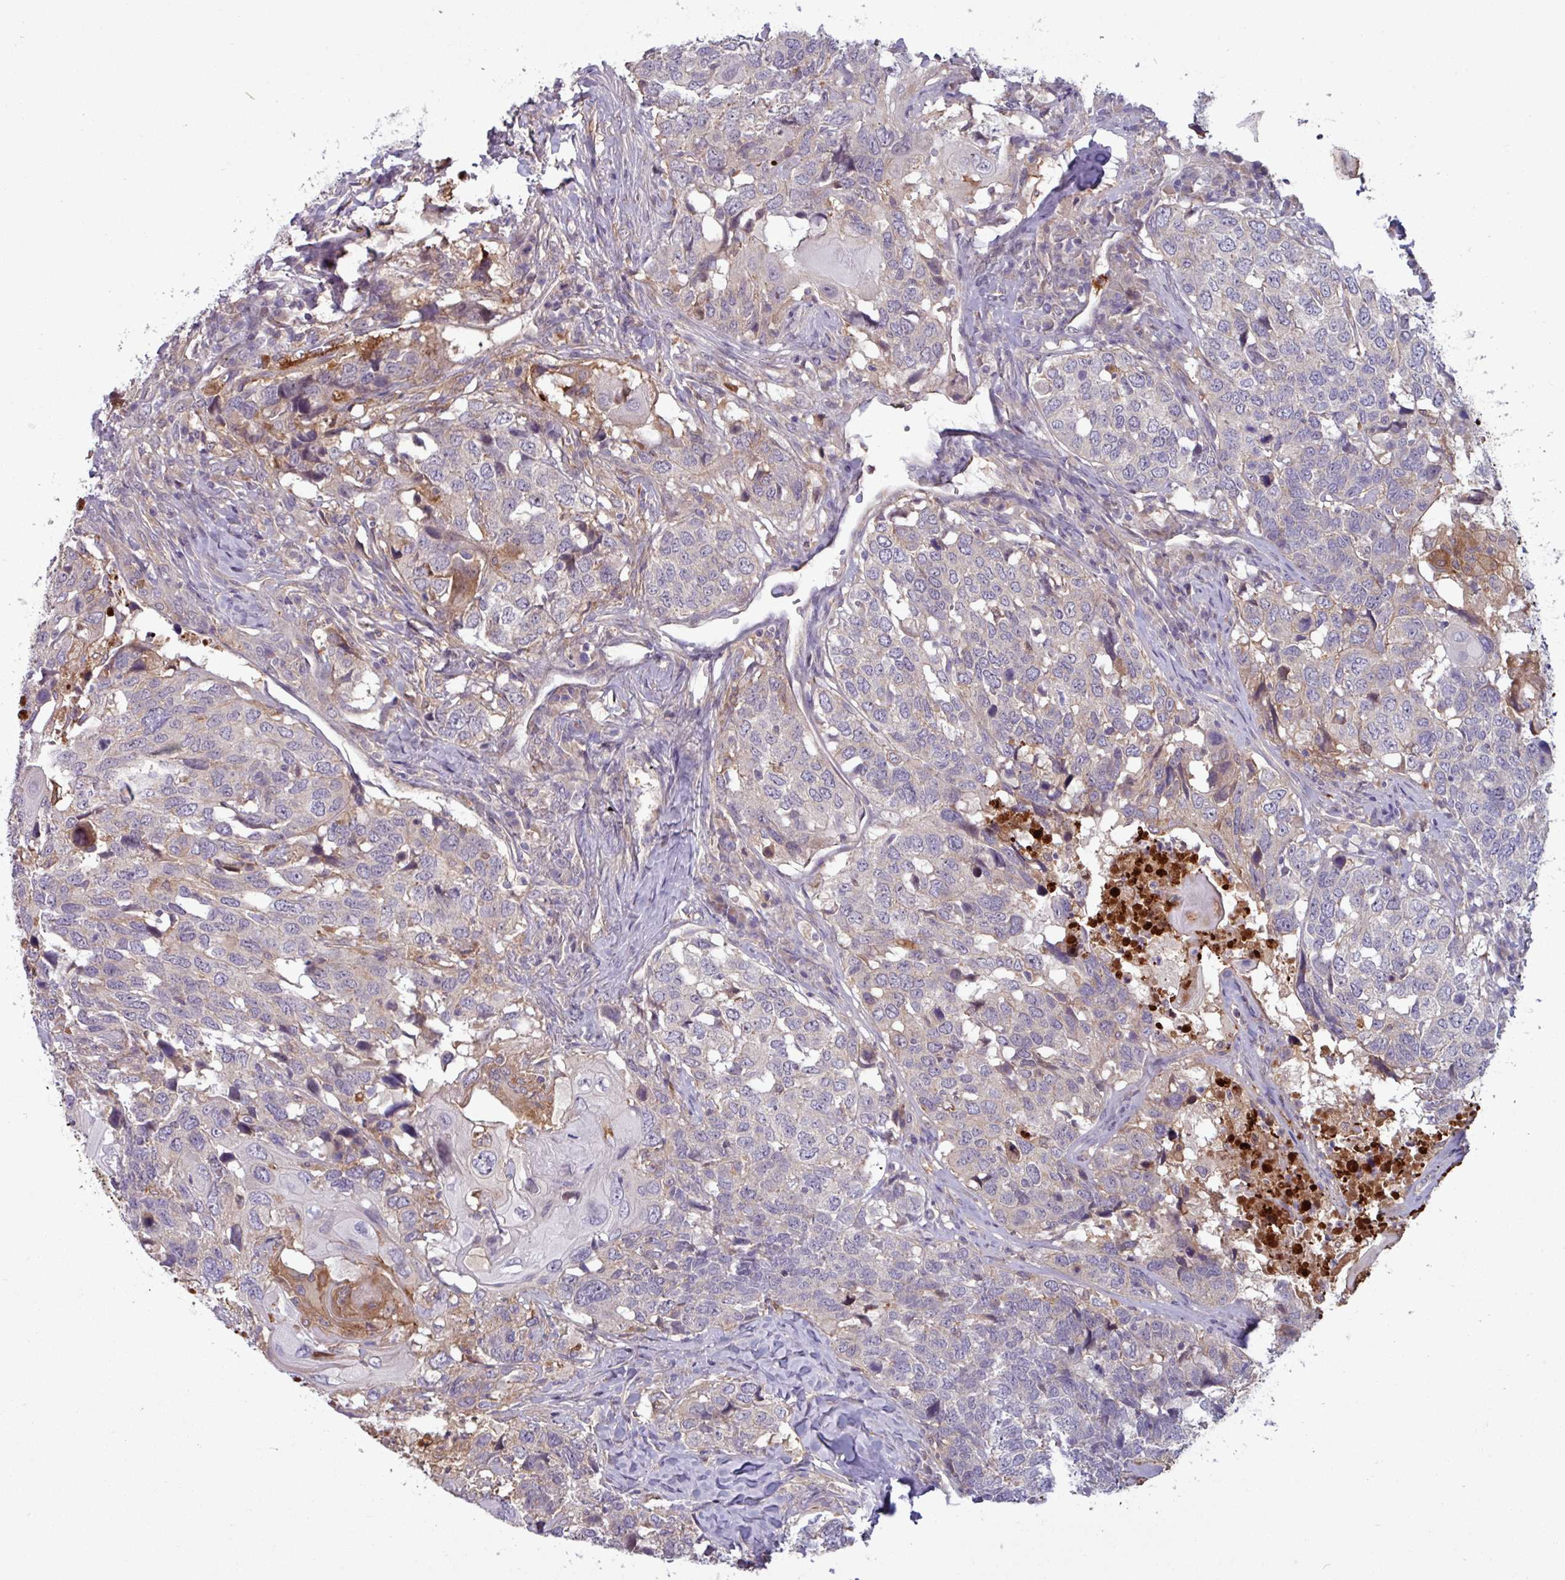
{"staining": {"intensity": "negative", "quantity": "none", "location": "none"}, "tissue": "head and neck cancer", "cell_type": "Tumor cells", "image_type": "cancer", "snomed": [{"axis": "morphology", "description": "Normal tissue, NOS"}, {"axis": "morphology", "description": "Squamous cell carcinoma, NOS"}, {"axis": "topography", "description": "Skeletal muscle"}, {"axis": "topography", "description": "Vascular tissue"}, {"axis": "topography", "description": "Peripheral nerve tissue"}, {"axis": "topography", "description": "Head-Neck"}], "caption": "DAB immunohistochemical staining of head and neck squamous cell carcinoma reveals no significant expression in tumor cells.", "gene": "PCED1A", "patient": {"sex": "male", "age": 66}}